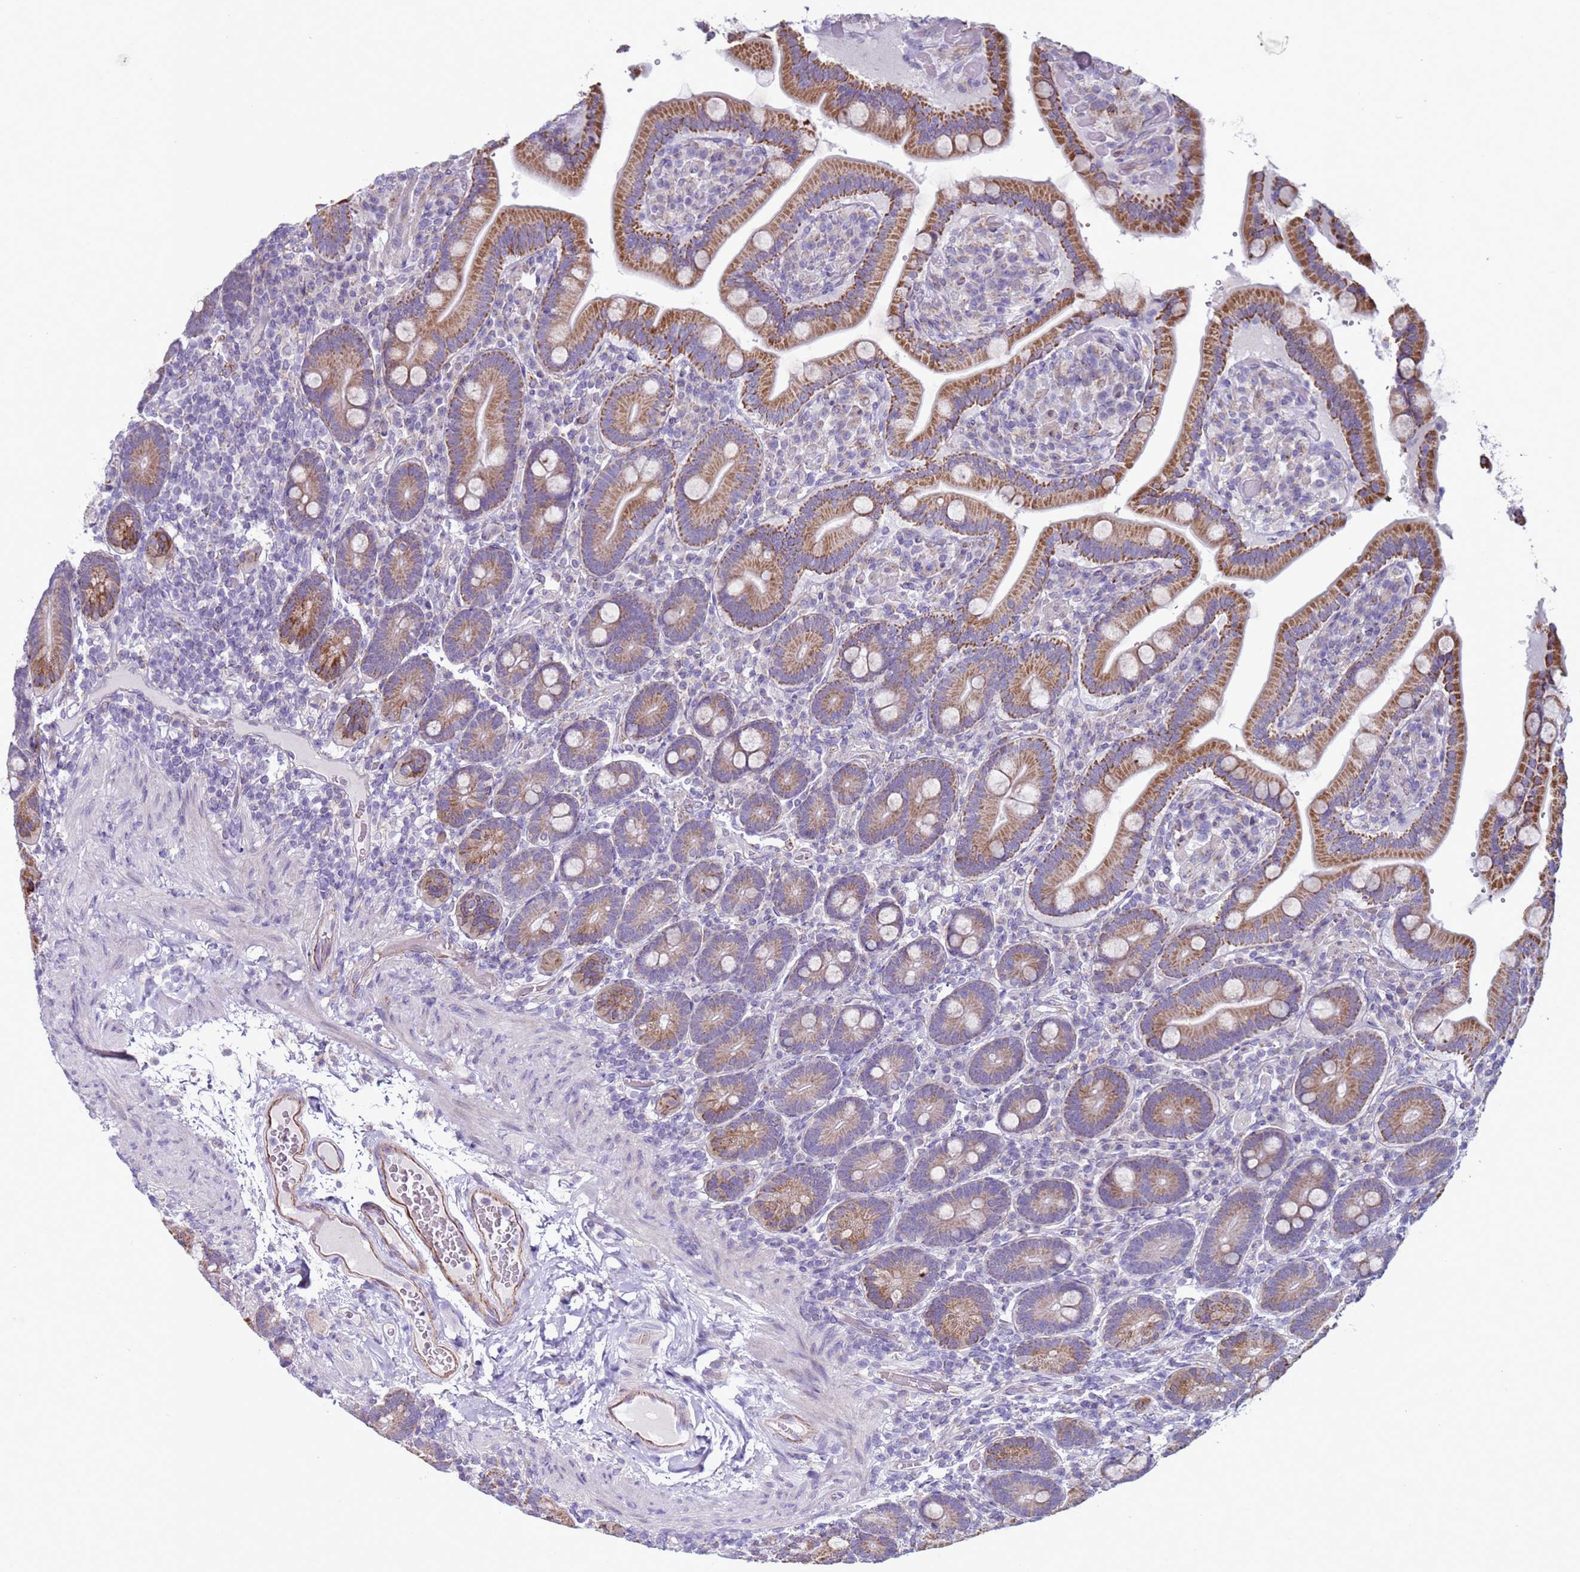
{"staining": {"intensity": "moderate", "quantity": ">75%", "location": "cytoplasmic/membranous"}, "tissue": "duodenum", "cell_type": "Glandular cells", "image_type": "normal", "snomed": [{"axis": "morphology", "description": "Normal tissue, NOS"}, {"axis": "topography", "description": "Duodenum"}], "caption": "A brown stain highlights moderate cytoplasmic/membranous expression of a protein in glandular cells of benign duodenum. The staining was performed using DAB to visualize the protein expression in brown, while the nuclei were stained in blue with hematoxylin (Magnification: 20x).", "gene": "ABHD17B", "patient": {"sex": "female", "age": 62}}